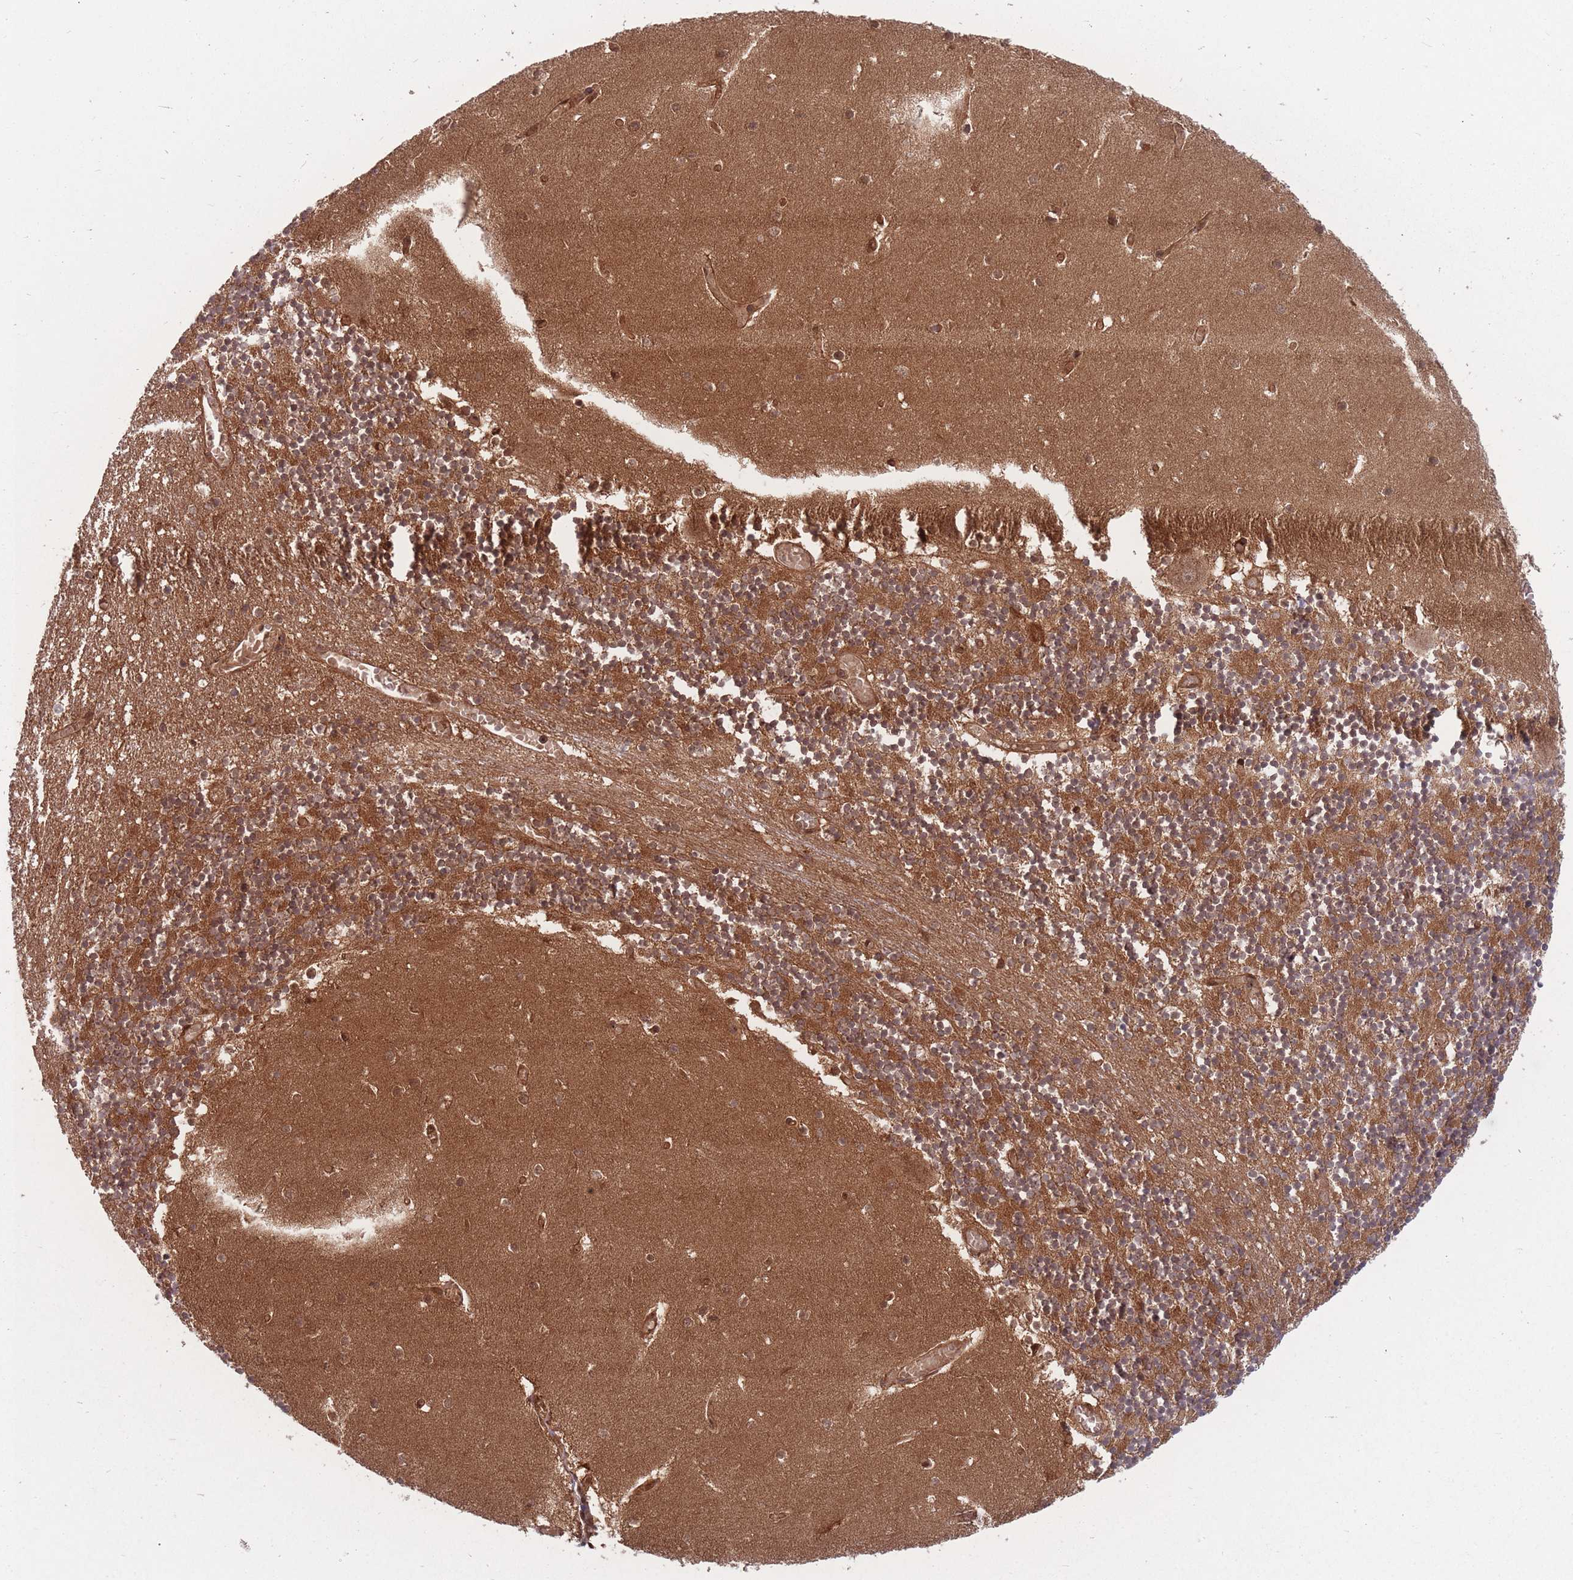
{"staining": {"intensity": "moderate", "quantity": ">75%", "location": "cytoplasmic/membranous"}, "tissue": "cerebellum", "cell_type": "Cells in granular layer", "image_type": "normal", "snomed": [{"axis": "morphology", "description": "Normal tissue, NOS"}, {"axis": "topography", "description": "Cerebellum"}], "caption": "IHC histopathology image of unremarkable cerebellum stained for a protein (brown), which reveals medium levels of moderate cytoplasmic/membranous staining in about >75% of cells in granular layer.", "gene": "PODXL2", "patient": {"sex": "female", "age": 28}}